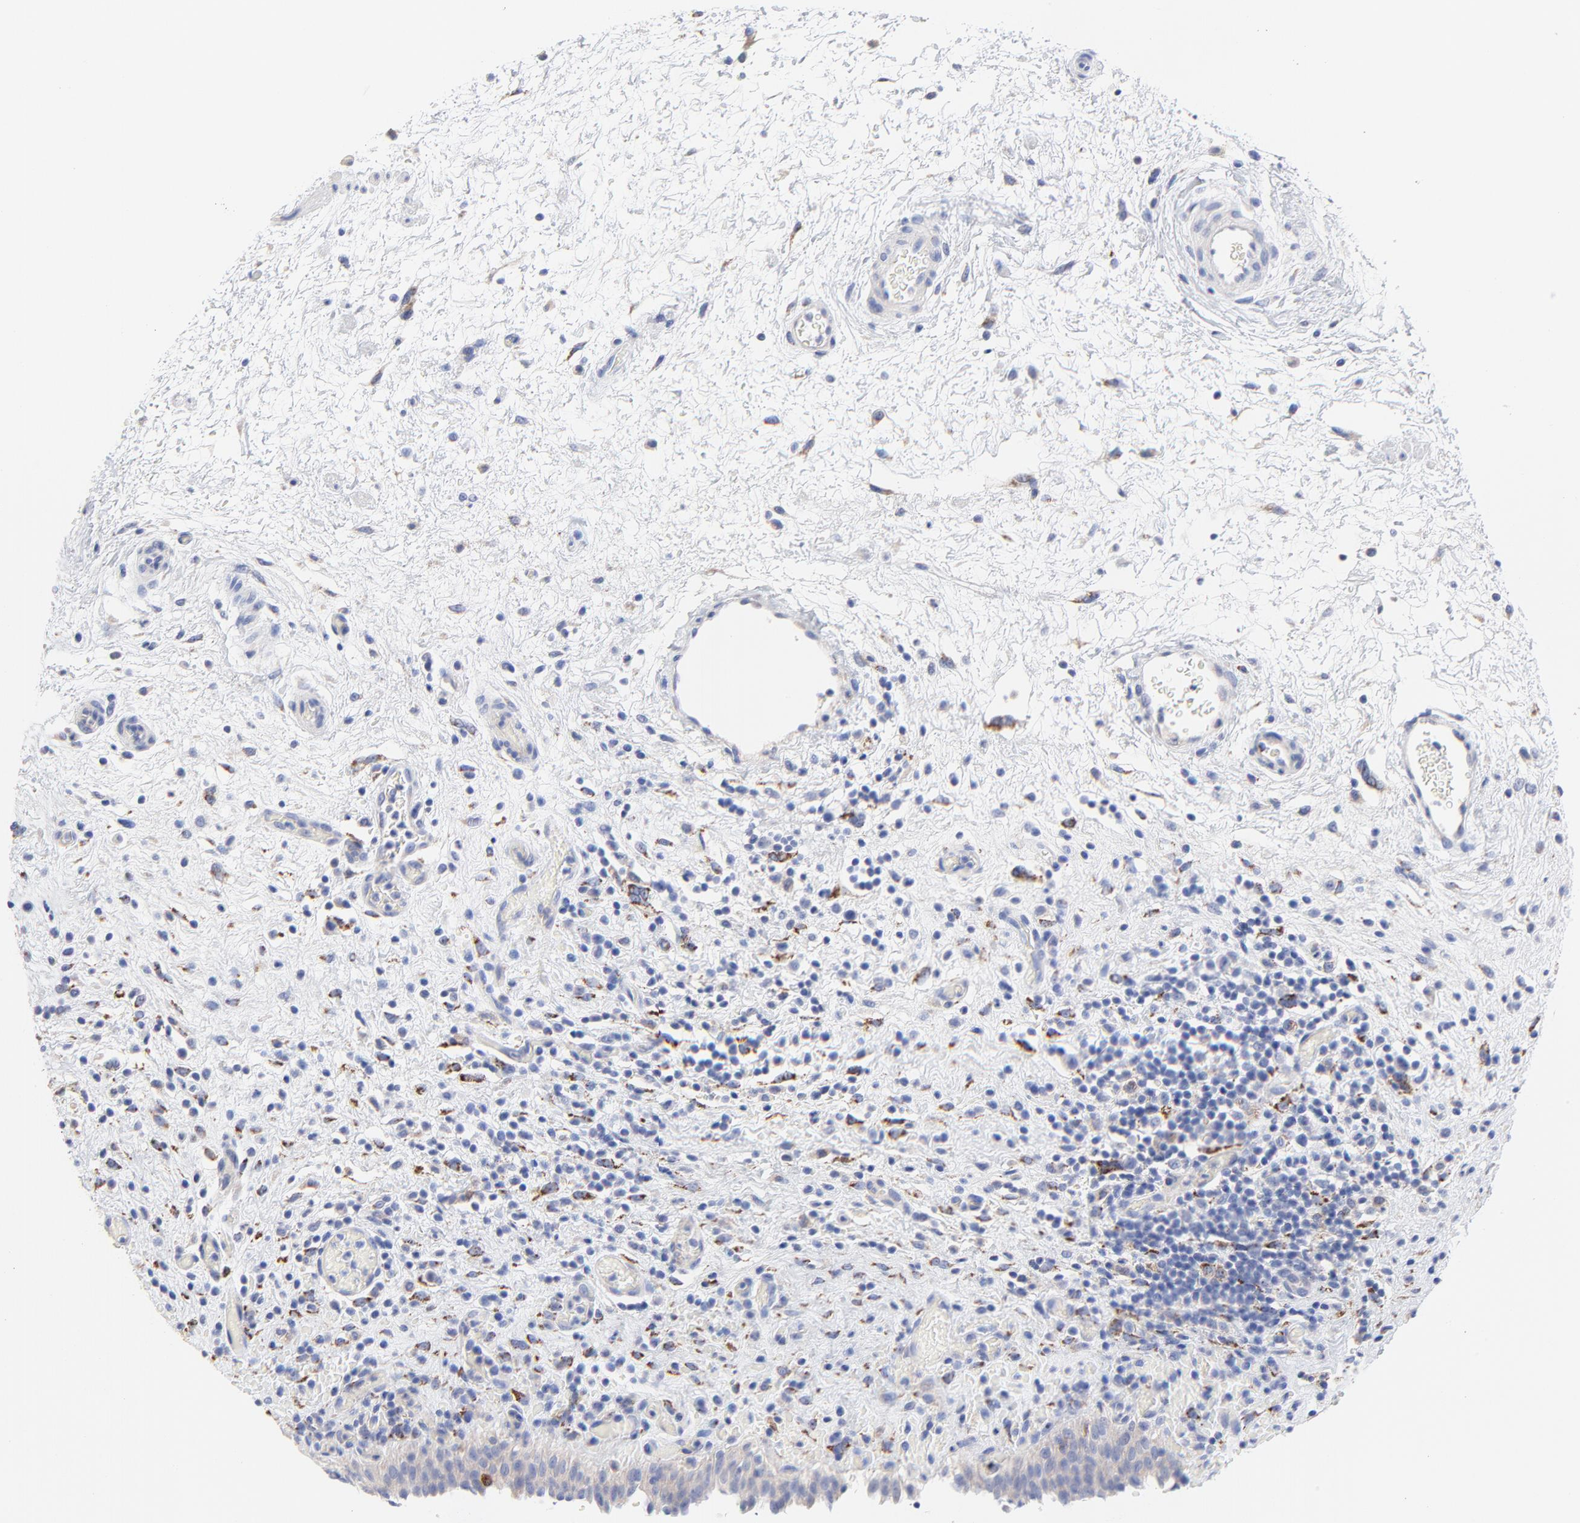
{"staining": {"intensity": "negative", "quantity": "none", "location": "none"}, "tissue": "urinary bladder", "cell_type": "Urothelial cells", "image_type": "normal", "snomed": [{"axis": "morphology", "description": "Normal tissue, NOS"}, {"axis": "topography", "description": "Urinary bladder"}], "caption": "The immunohistochemistry histopathology image has no significant expression in urothelial cells of urinary bladder.", "gene": "FBXO10", "patient": {"sex": "male", "age": 51}}